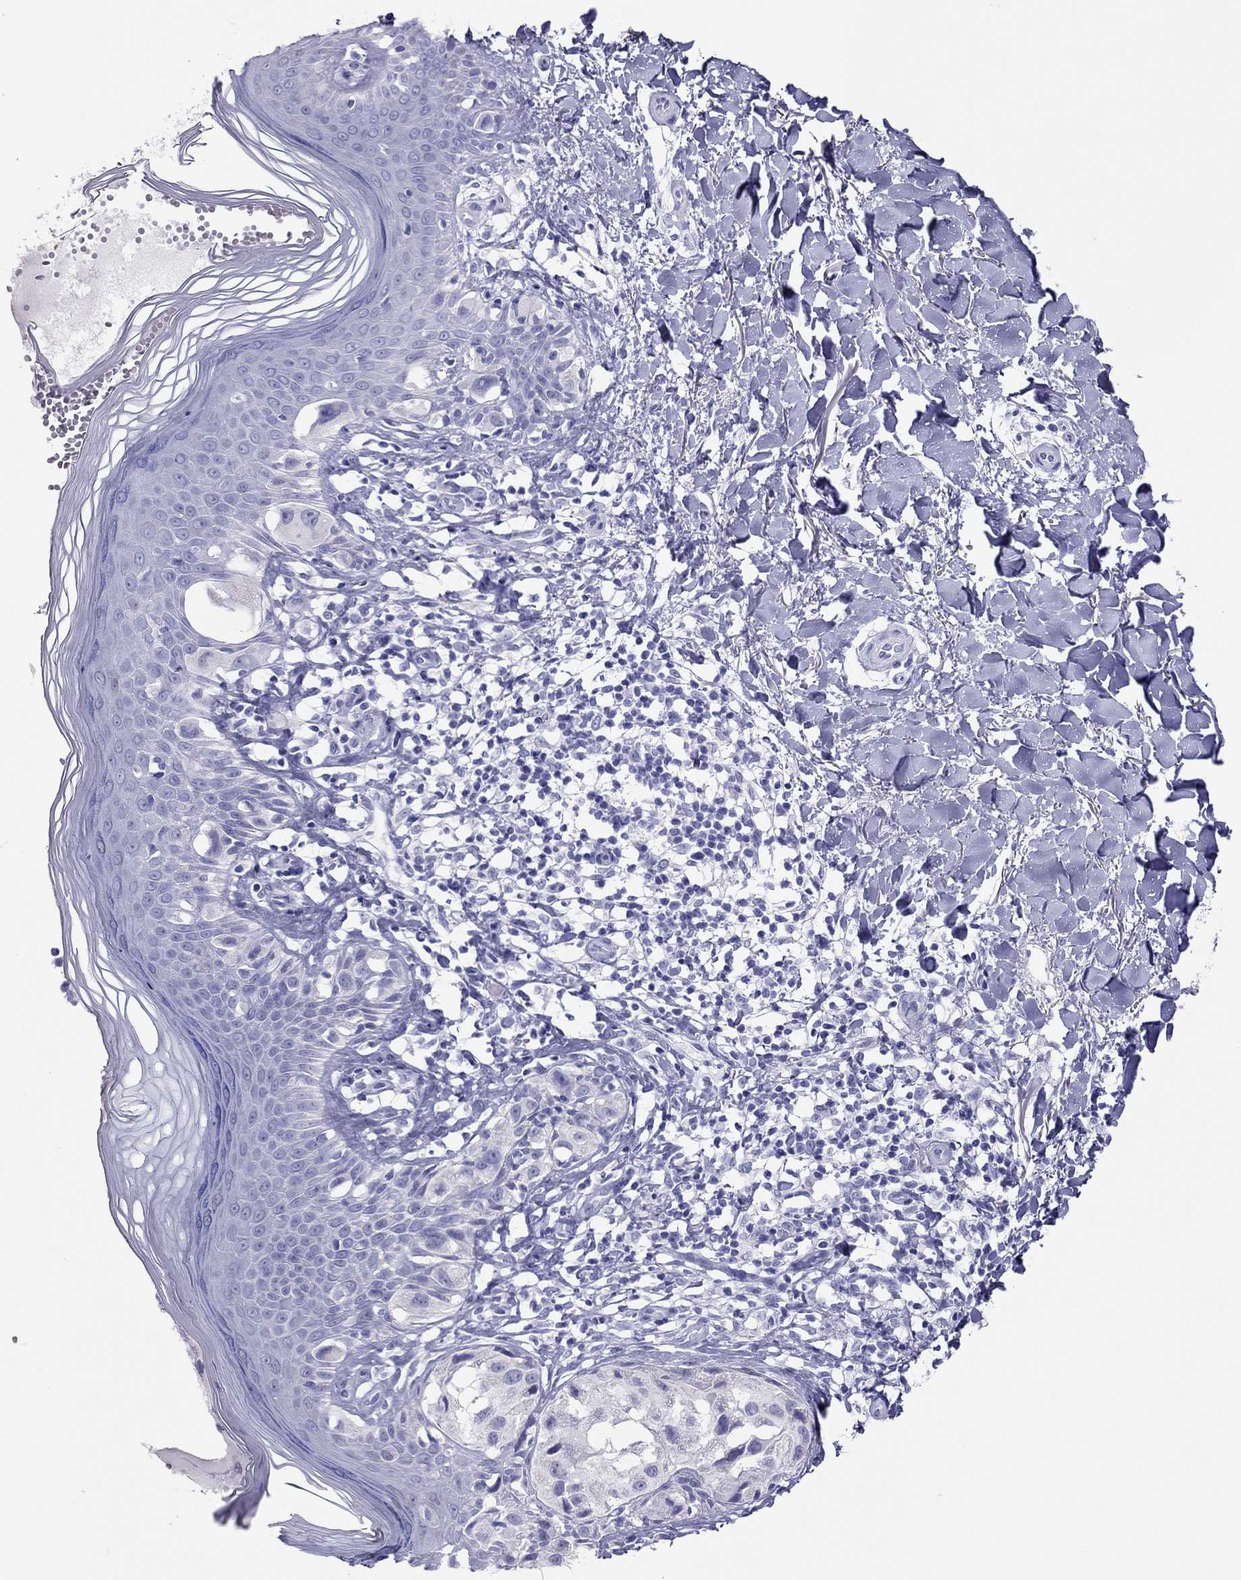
{"staining": {"intensity": "negative", "quantity": "none", "location": "none"}, "tissue": "melanoma", "cell_type": "Tumor cells", "image_type": "cancer", "snomed": [{"axis": "morphology", "description": "Malignant melanoma, NOS"}, {"axis": "topography", "description": "Skin"}], "caption": "This is an immunohistochemistry micrograph of human malignant melanoma. There is no expression in tumor cells.", "gene": "TSHB", "patient": {"sex": "female", "age": 73}}